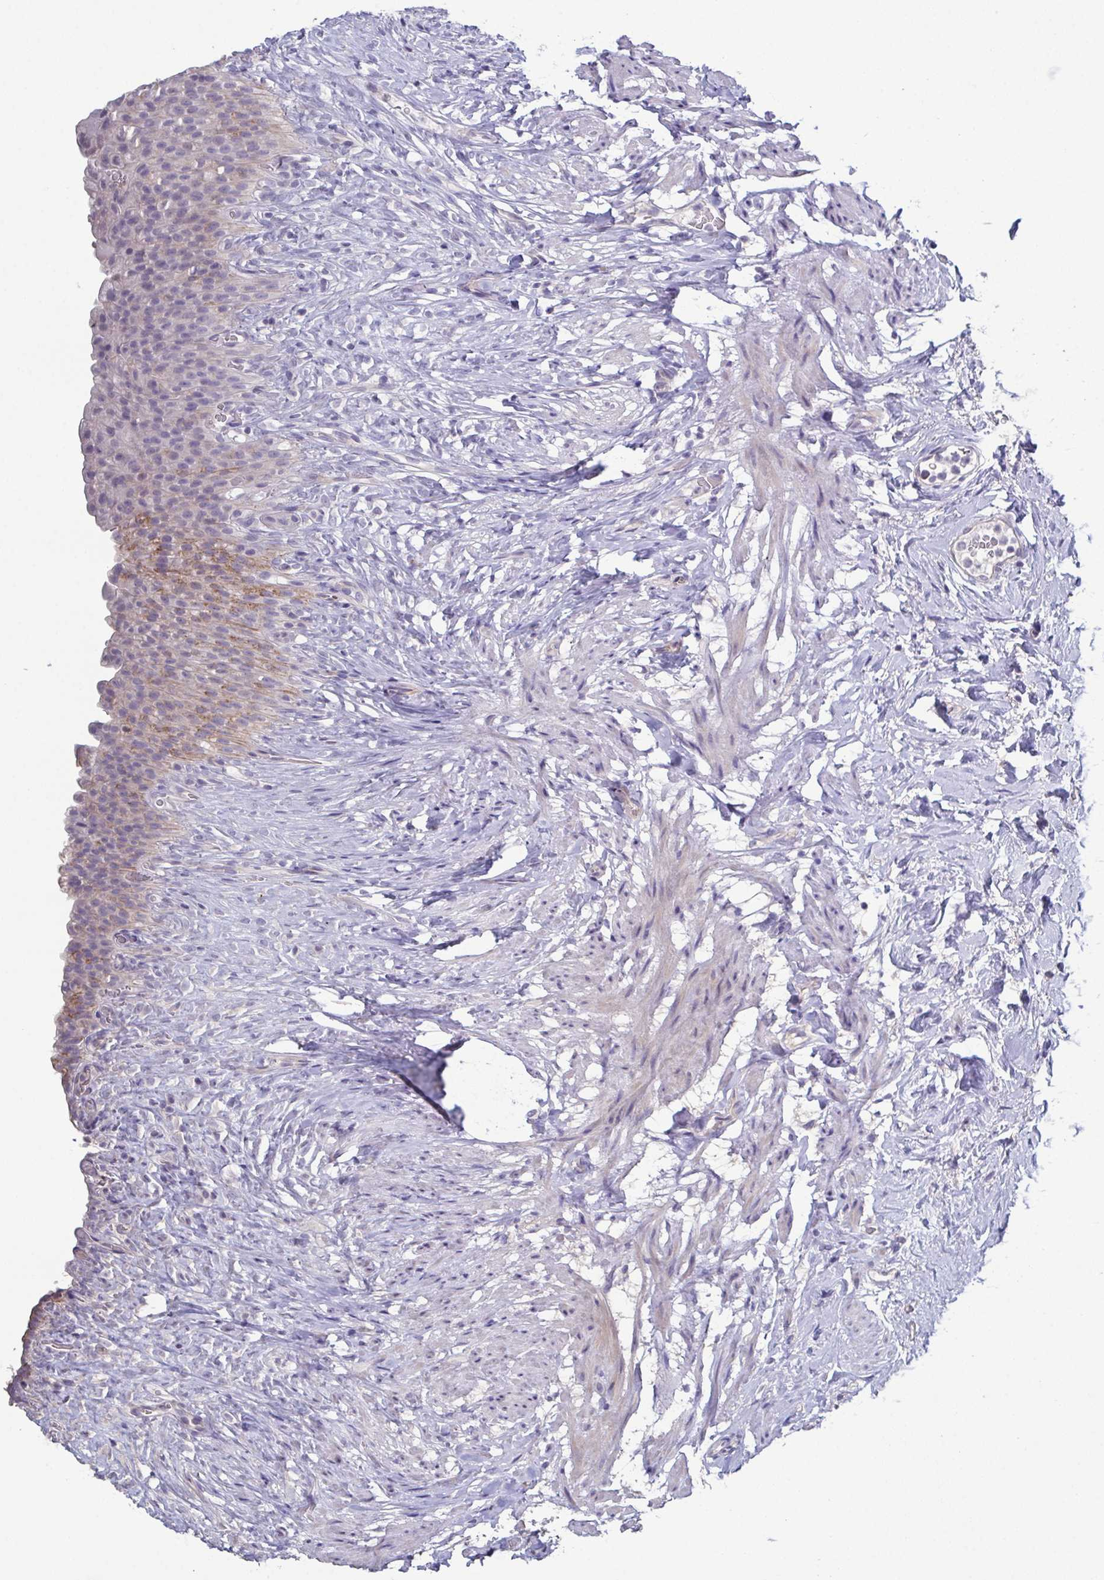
{"staining": {"intensity": "weak", "quantity": "25%-75%", "location": "cytoplasmic/membranous"}, "tissue": "urinary bladder", "cell_type": "Urothelial cells", "image_type": "normal", "snomed": [{"axis": "morphology", "description": "Normal tissue, NOS"}, {"axis": "topography", "description": "Urinary bladder"}, {"axis": "topography", "description": "Prostate"}], "caption": "Unremarkable urinary bladder displays weak cytoplasmic/membranous positivity in about 25%-75% of urothelial cells, visualized by immunohistochemistry.", "gene": "GLDC", "patient": {"sex": "male", "age": 76}}